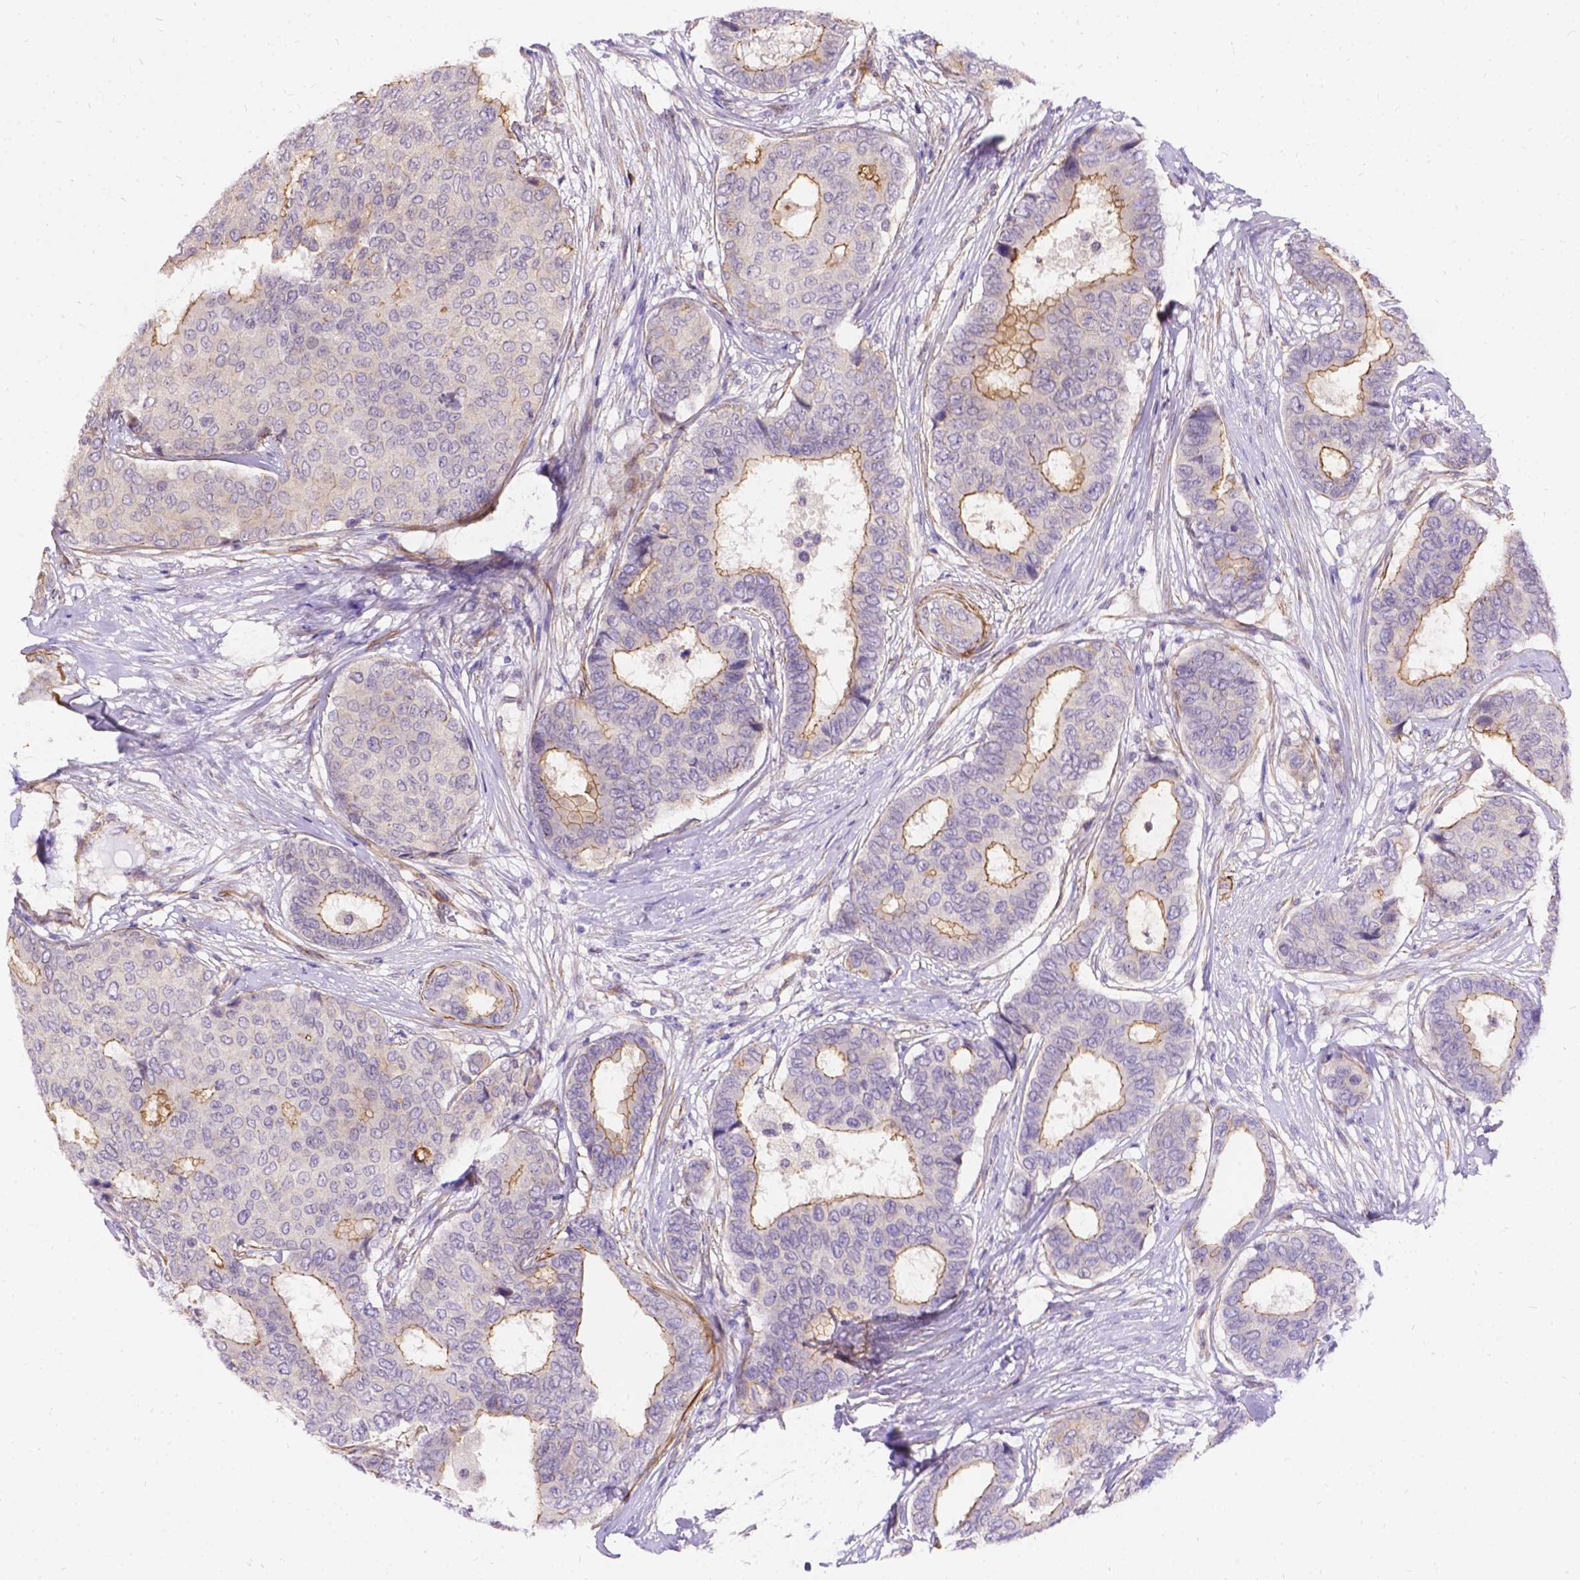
{"staining": {"intensity": "moderate", "quantity": "<25%", "location": "cytoplasmic/membranous"}, "tissue": "breast cancer", "cell_type": "Tumor cells", "image_type": "cancer", "snomed": [{"axis": "morphology", "description": "Duct carcinoma"}, {"axis": "topography", "description": "Breast"}], "caption": "Immunohistochemical staining of human invasive ductal carcinoma (breast) demonstrates low levels of moderate cytoplasmic/membranous expression in about <25% of tumor cells. Using DAB (brown) and hematoxylin (blue) stains, captured at high magnification using brightfield microscopy.", "gene": "PALS1", "patient": {"sex": "female", "age": 75}}